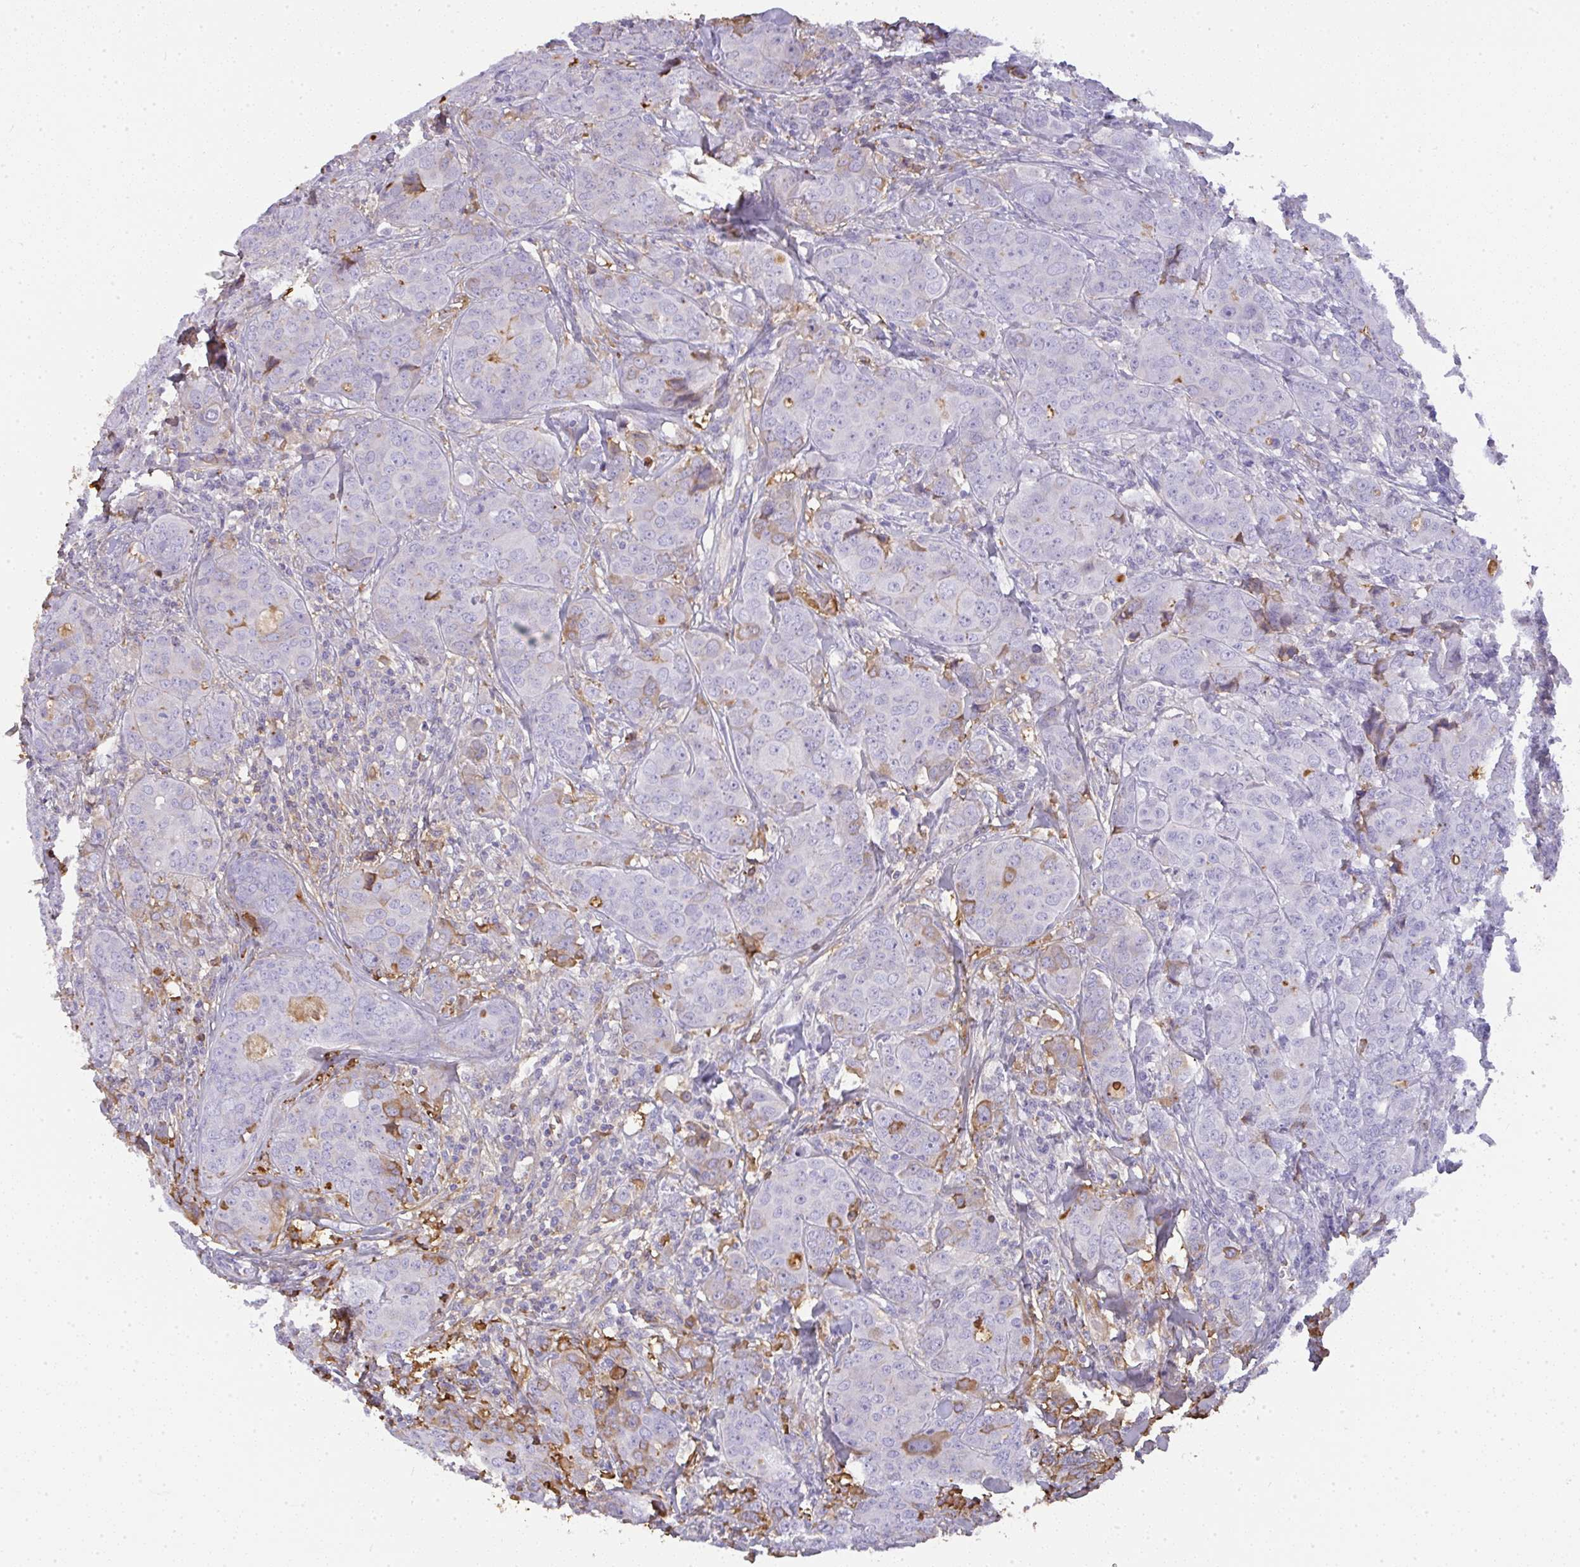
{"staining": {"intensity": "moderate", "quantity": "<25%", "location": "cytoplasmic/membranous"}, "tissue": "breast cancer", "cell_type": "Tumor cells", "image_type": "cancer", "snomed": [{"axis": "morphology", "description": "Duct carcinoma"}, {"axis": "topography", "description": "Breast"}], "caption": "Protein expression analysis of breast cancer (invasive ductal carcinoma) shows moderate cytoplasmic/membranous staining in about <25% of tumor cells.", "gene": "SMYD5", "patient": {"sex": "female", "age": 43}}